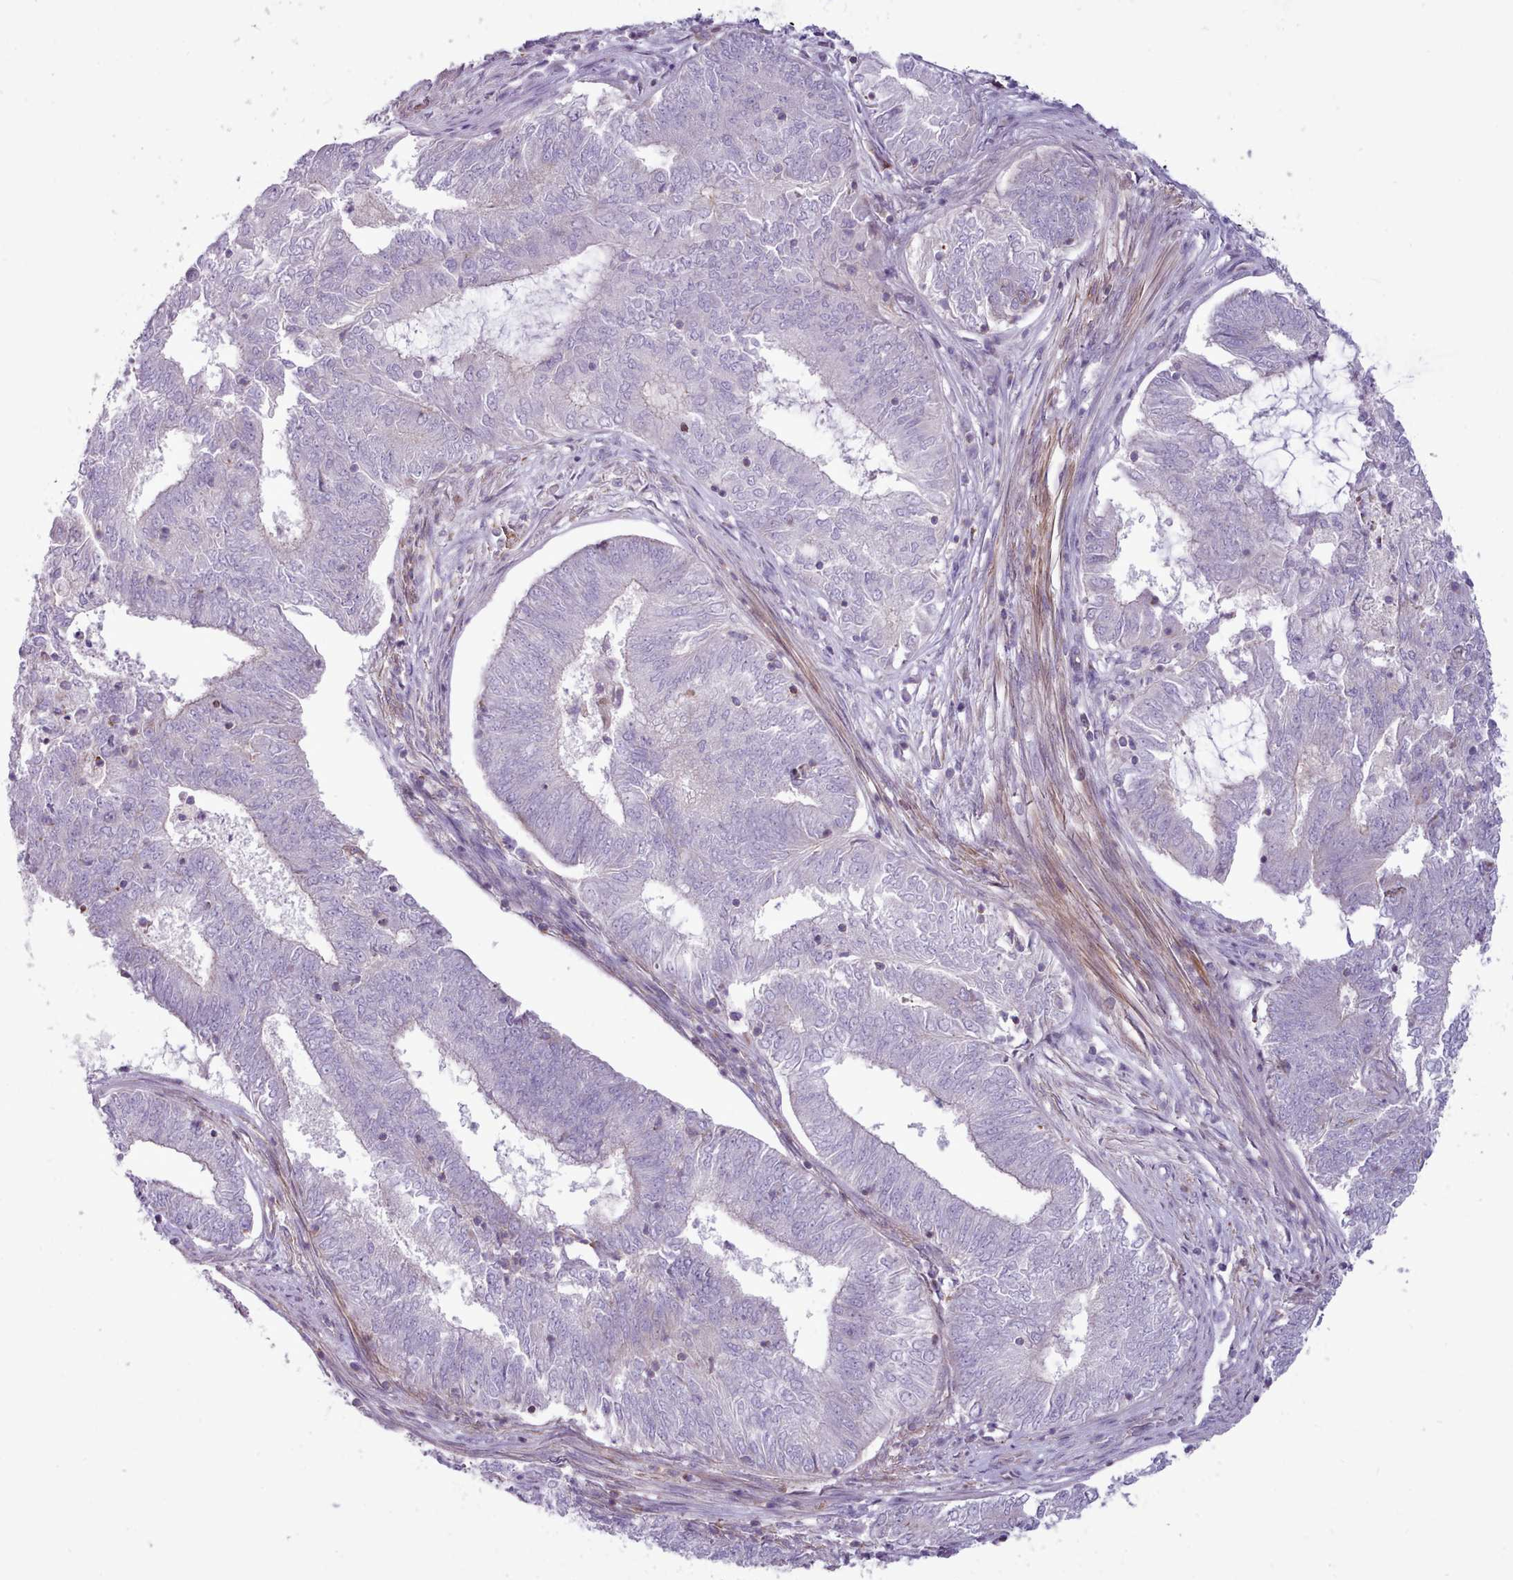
{"staining": {"intensity": "negative", "quantity": "none", "location": "none"}, "tissue": "endometrial cancer", "cell_type": "Tumor cells", "image_type": "cancer", "snomed": [{"axis": "morphology", "description": "Adenocarcinoma, NOS"}, {"axis": "topography", "description": "Endometrium"}], "caption": "The photomicrograph demonstrates no staining of tumor cells in endometrial cancer.", "gene": "TENT4B", "patient": {"sex": "female", "age": 62}}